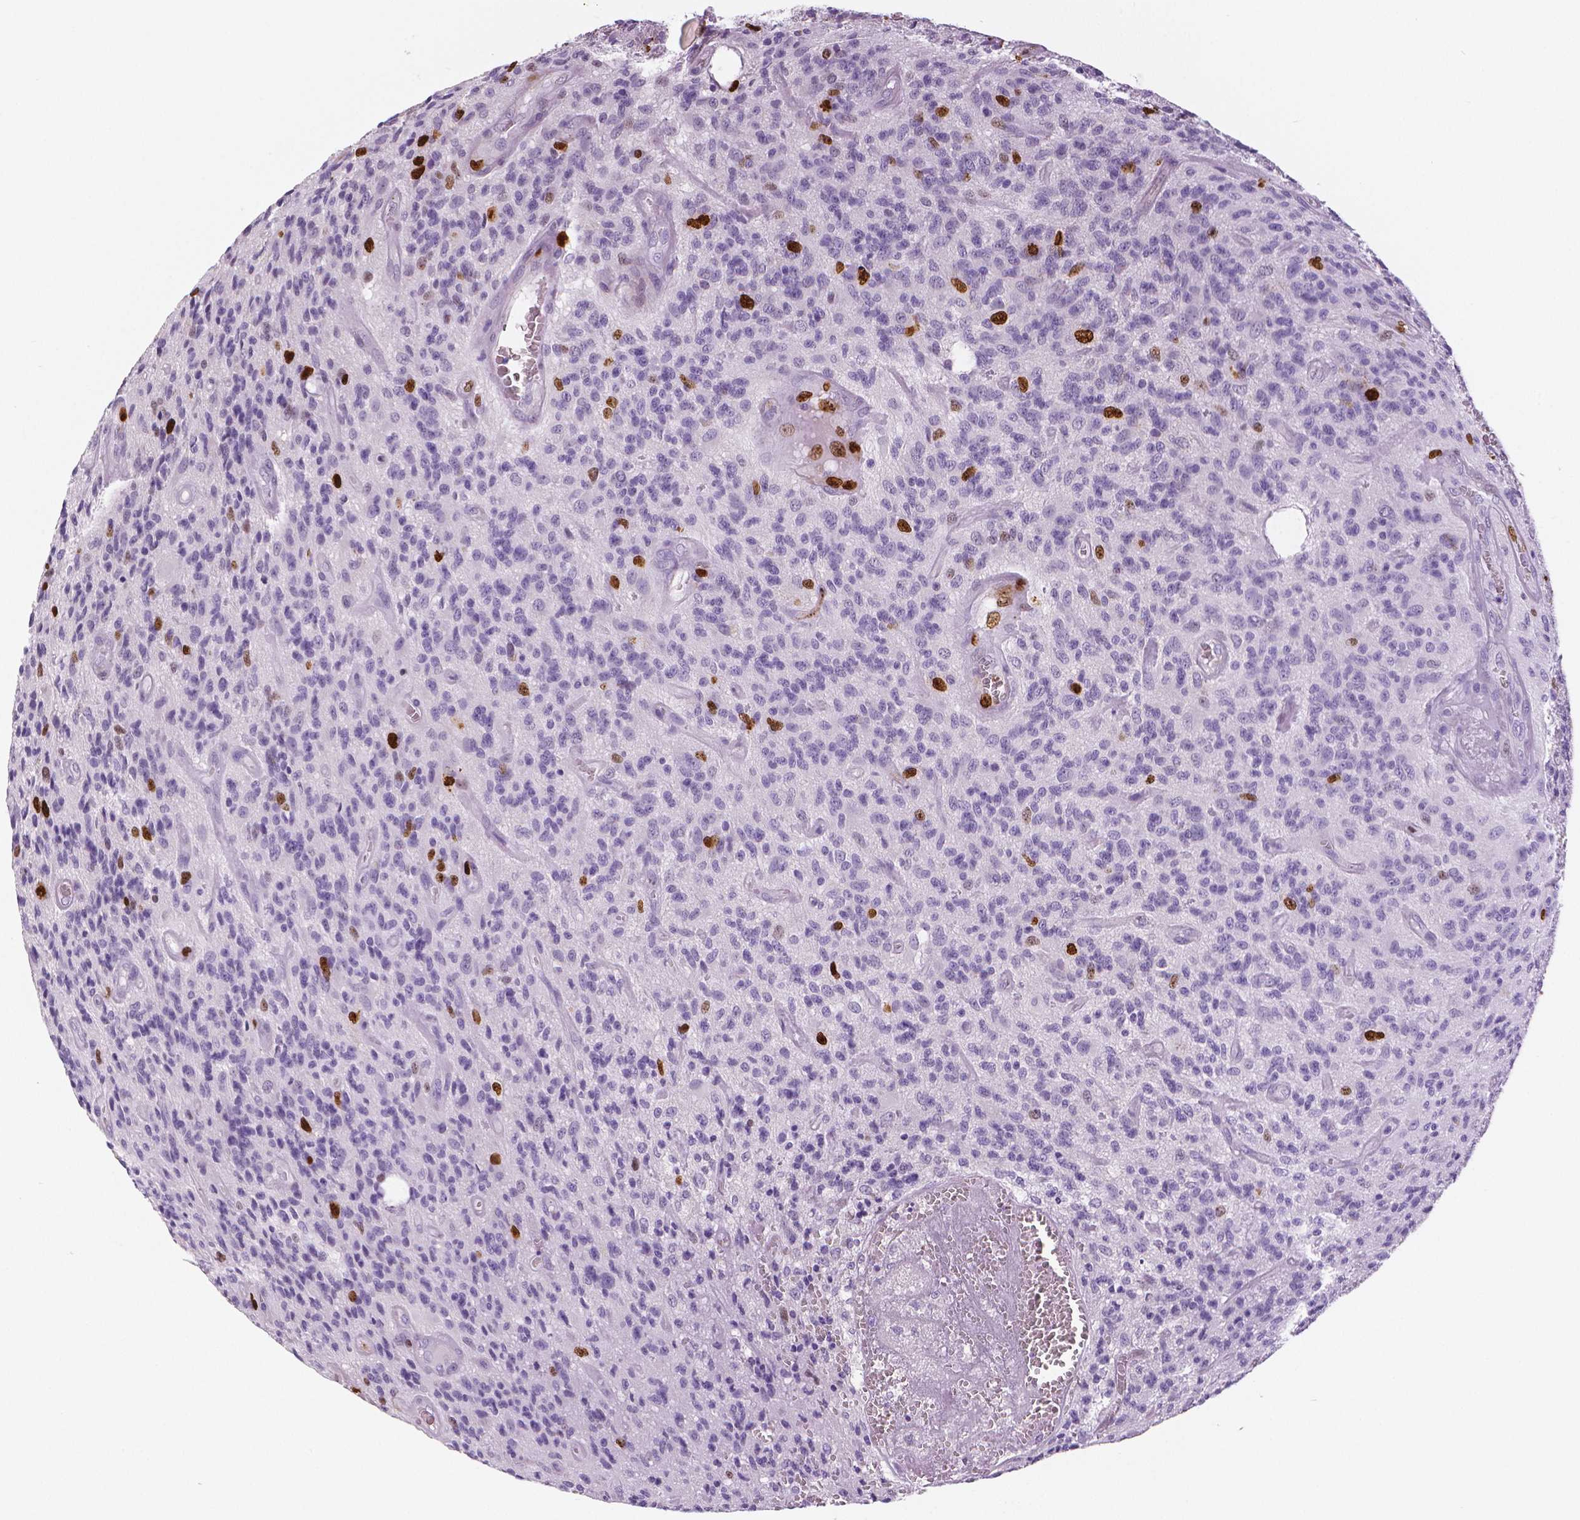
{"staining": {"intensity": "strong", "quantity": "<25%", "location": "nuclear"}, "tissue": "glioma", "cell_type": "Tumor cells", "image_type": "cancer", "snomed": [{"axis": "morphology", "description": "Glioma, malignant, High grade"}, {"axis": "topography", "description": "Brain"}], "caption": "Malignant glioma (high-grade) stained for a protein reveals strong nuclear positivity in tumor cells. (DAB IHC with brightfield microscopy, high magnification).", "gene": "MKI67", "patient": {"sex": "male", "age": 76}}